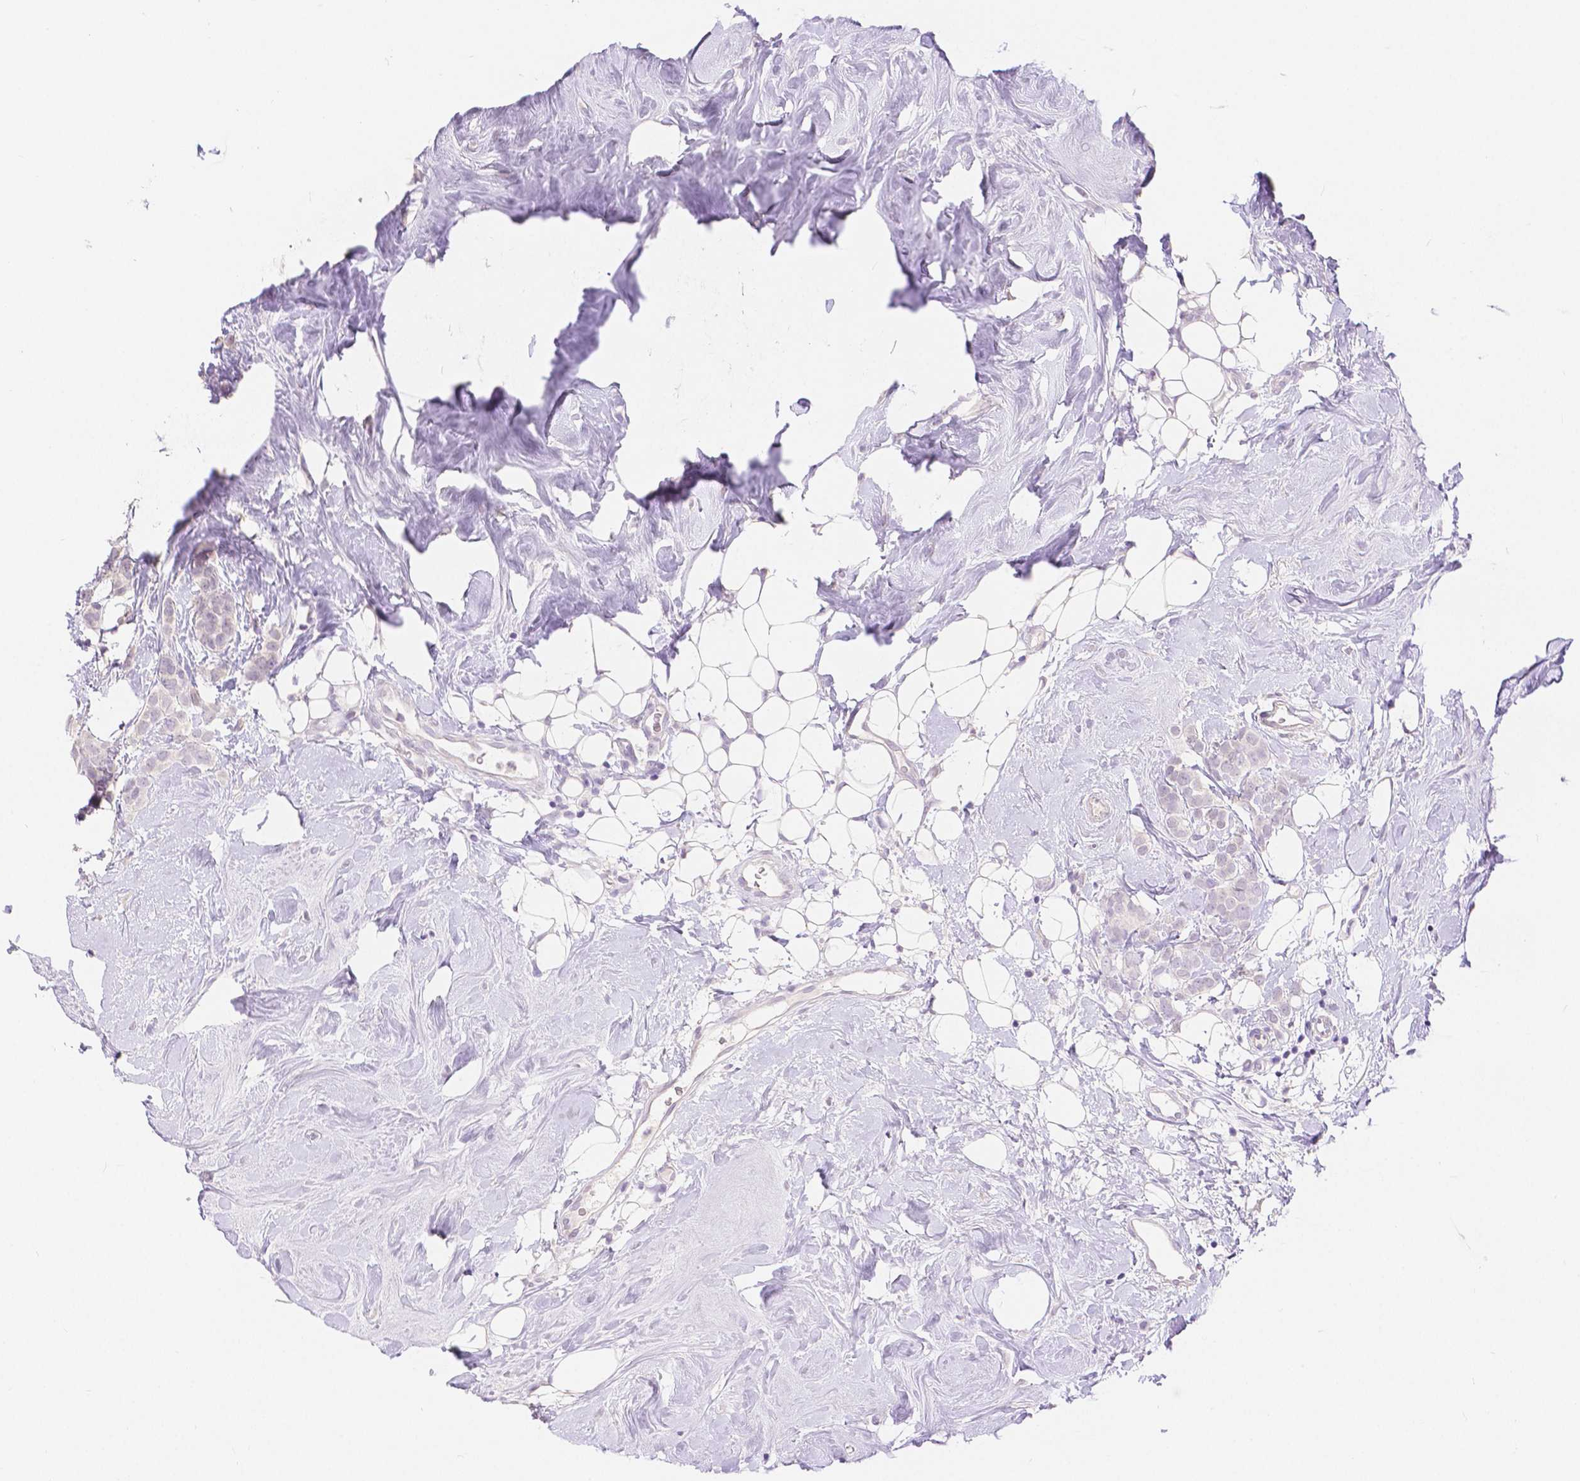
{"staining": {"intensity": "negative", "quantity": "none", "location": "none"}, "tissue": "breast cancer", "cell_type": "Tumor cells", "image_type": "cancer", "snomed": [{"axis": "morphology", "description": "Lobular carcinoma"}, {"axis": "topography", "description": "Breast"}], "caption": "The image shows no staining of tumor cells in lobular carcinoma (breast).", "gene": "HNF1B", "patient": {"sex": "female", "age": 49}}